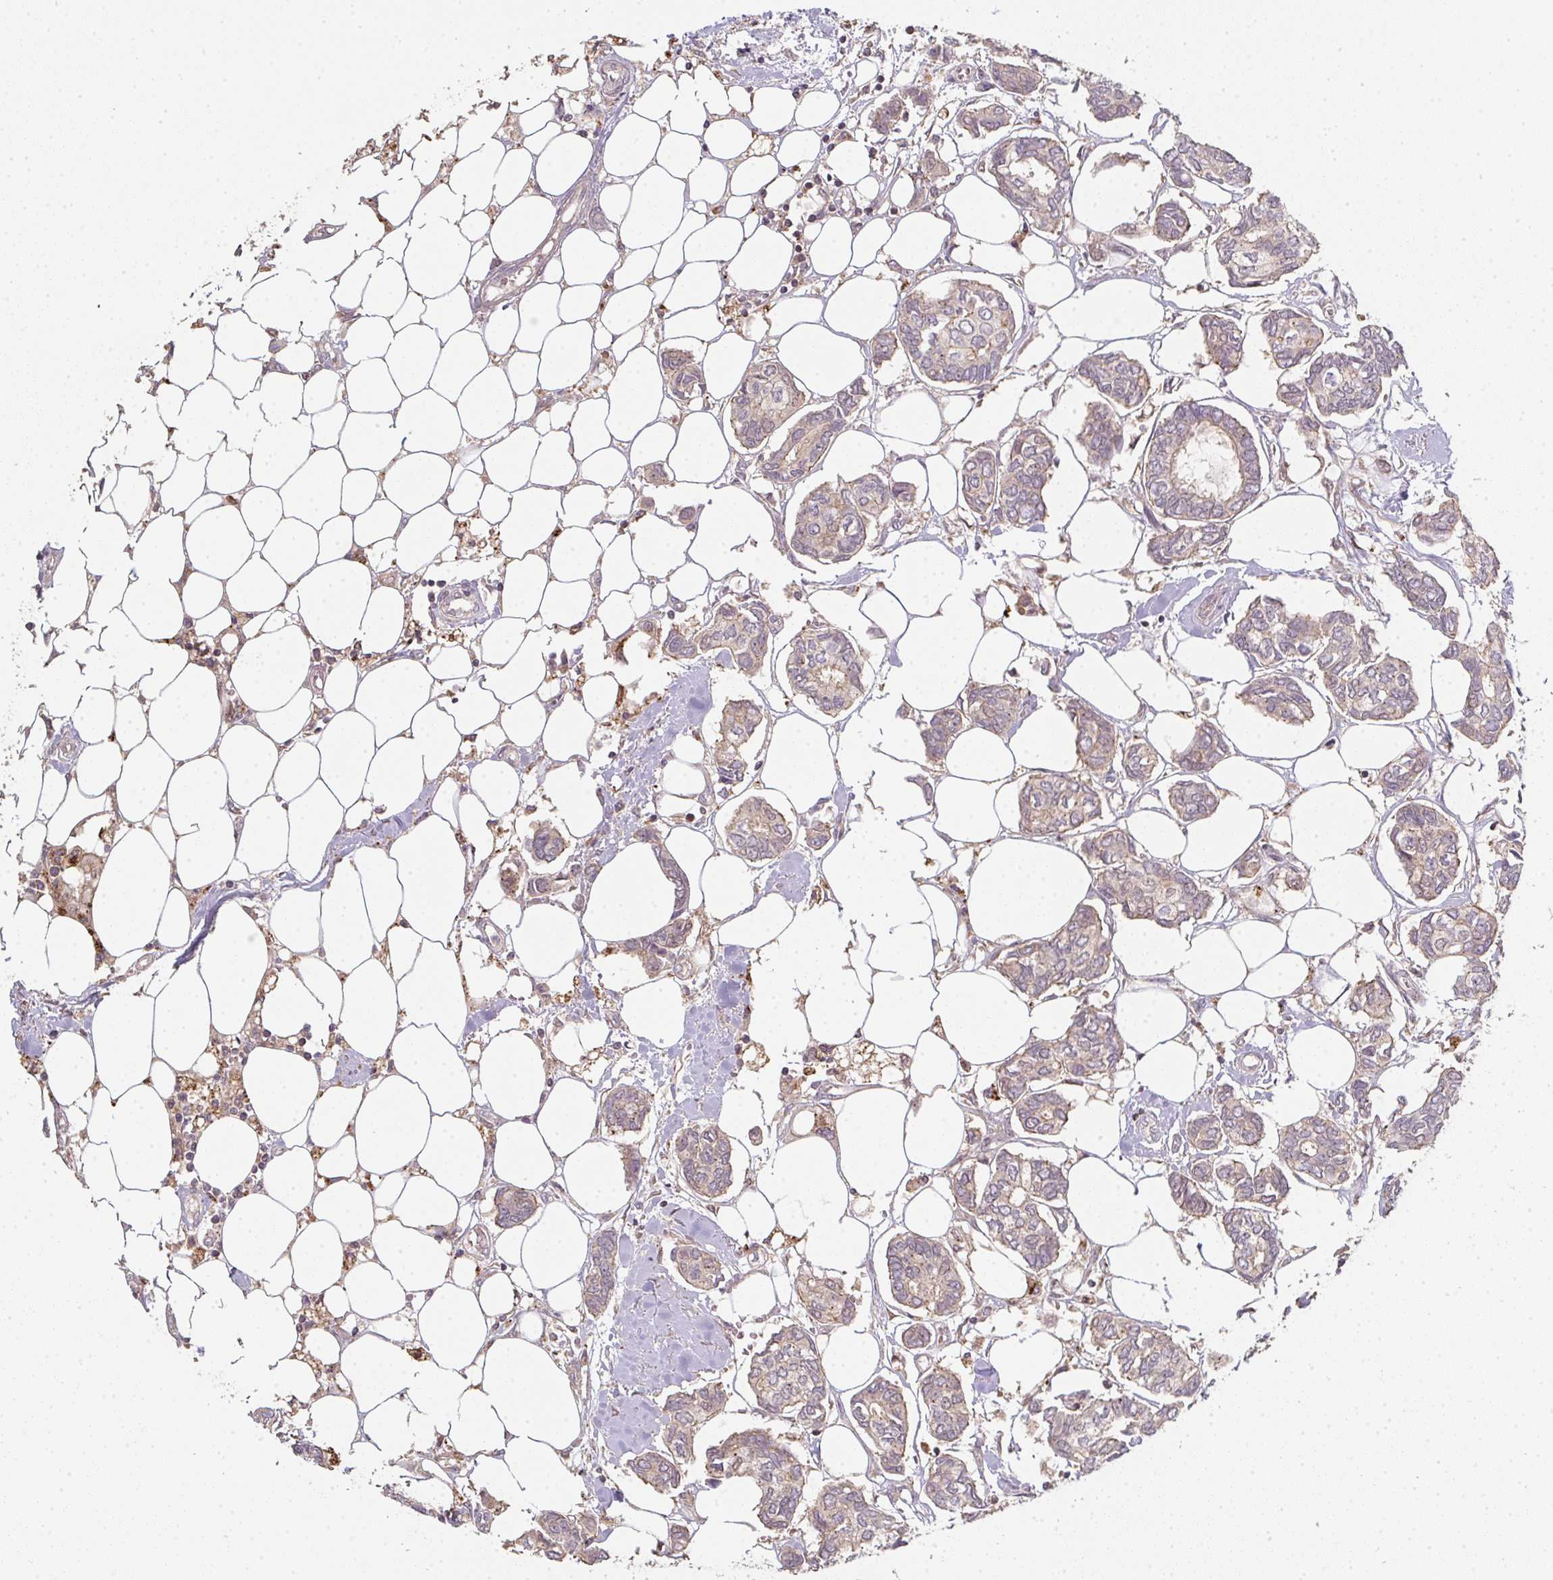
{"staining": {"intensity": "weak", "quantity": ">75%", "location": "cytoplasmic/membranous"}, "tissue": "breast cancer", "cell_type": "Tumor cells", "image_type": "cancer", "snomed": [{"axis": "morphology", "description": "Duct carcinoma"}, {"axis": "topography", "description": "Breast"}], "caption": "A brown stain highlights weak cytoplasmic/membranous expression of a protein in human breast intraductal carcinoma tumor cells. Ihc stains the protein in brown and the nuclei are stained blue.", "gene": "TMEM237", "patient": {"sex": "female", "age": 73}}